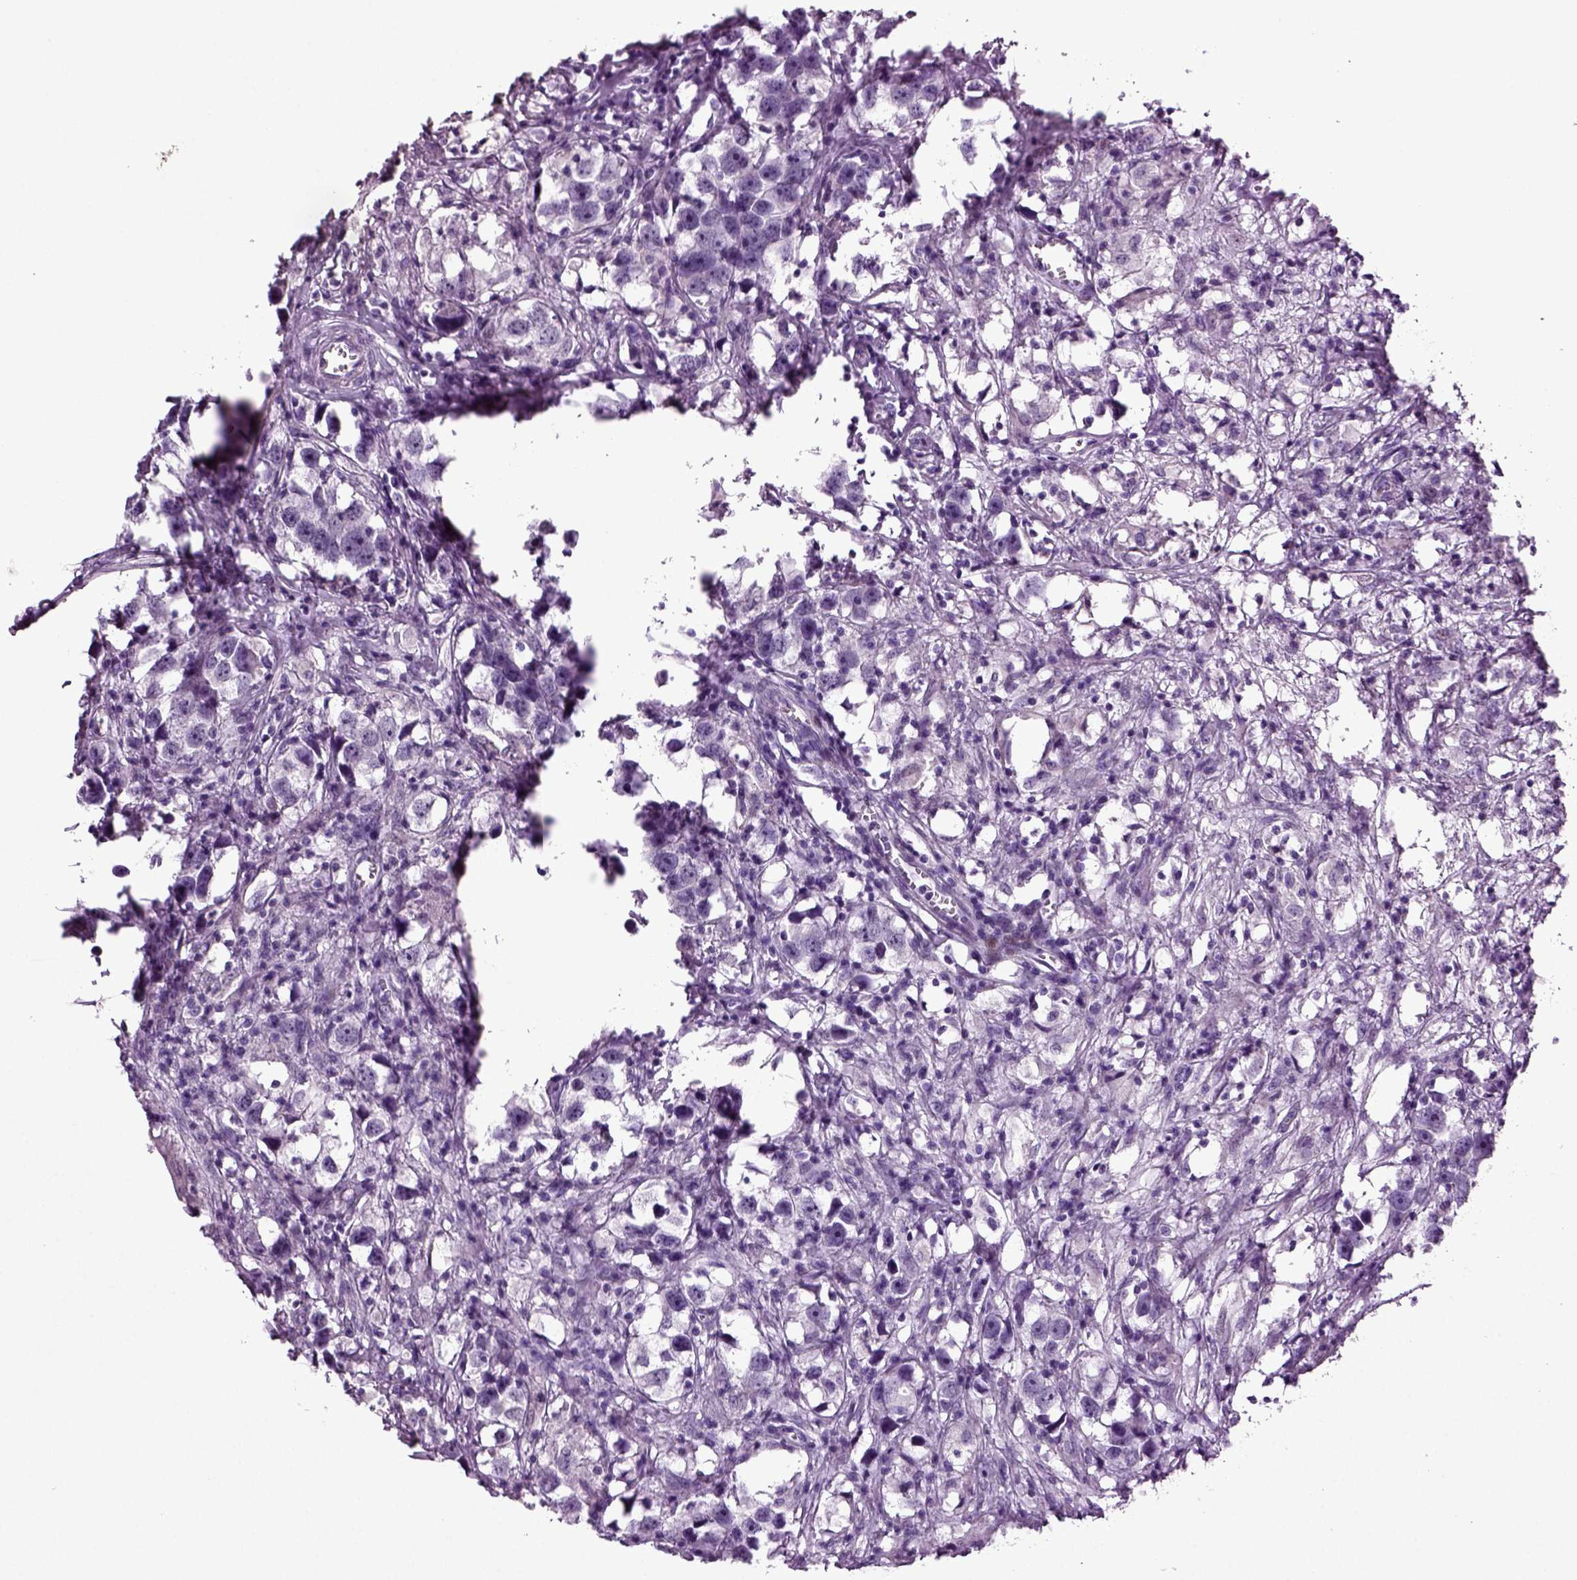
{"staining": {"intensity": "negative", "quantity": "none", "location": "none"}, "tissue": "testis cancer", "cell_type": "Tumor cells", "image_type": "cancer", "snomed": [{"axis": "morphology", "description": "Seminoma, NOS"}, {"axis": "topography", "description": "Testis"}], "caption": "Protein analysis of testis cancer (seminoma) displays no significant staining in tumor cells.", "gene": "SLC17A6", "patient": {"sex": "male", "age": 49}}